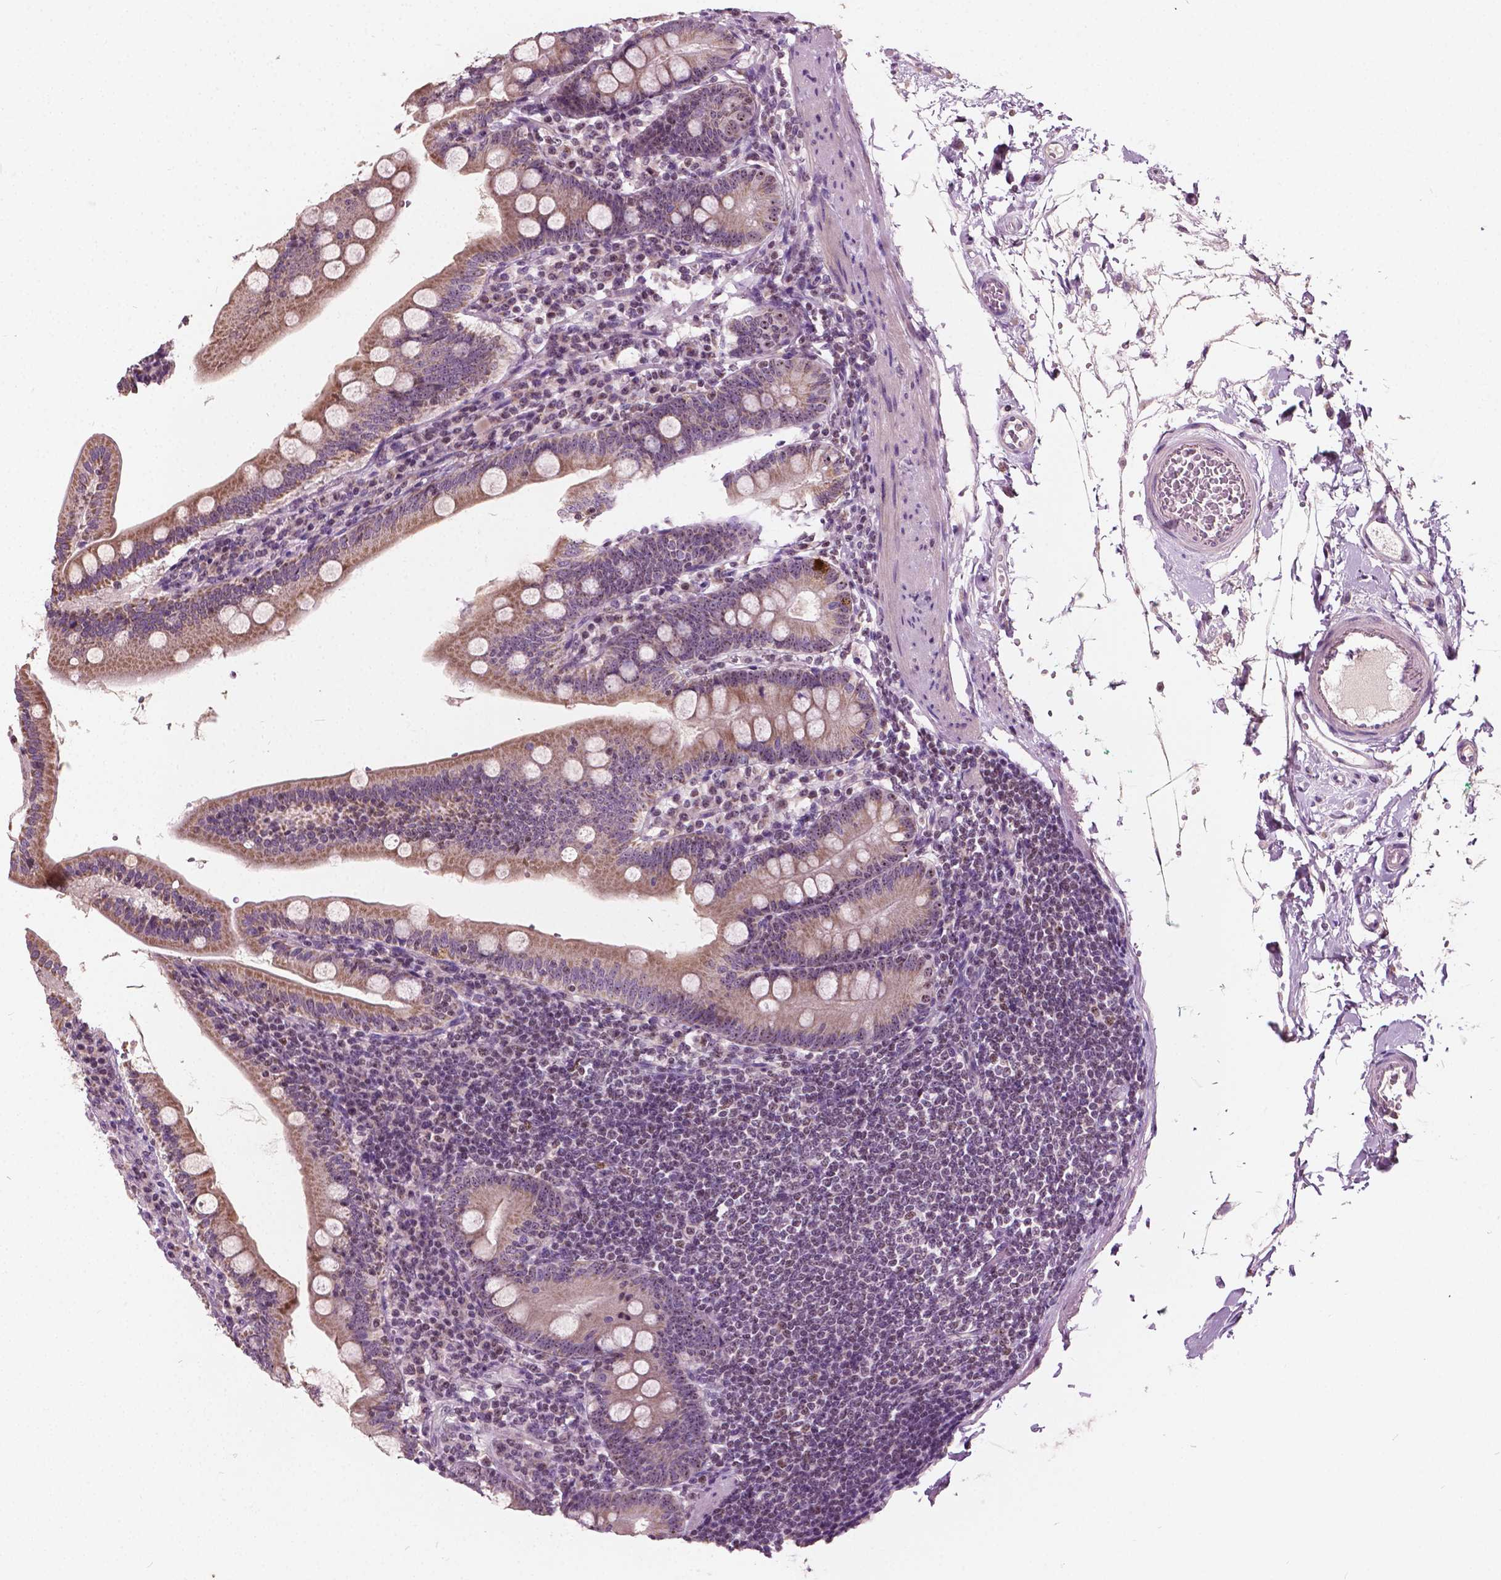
{"staining": {"intensity": "moderate", "quantity": ">75%", "location": "cytoplasmic/membranous,nuclear"}, "tissue": "duodenum", "cell_type": "Glandular cells", "image_type": "normal", "snomed": [{"axis": "morphology", "description": "Normal tissue, NOS"}, {"axis": "topography", "description": "Duodenum"}], "caption": "DAB immunohistochemical staining of benign human duodenum demonstrates moderate cytoplasmic/membranous,nuclear protein positivity in about >75% of glandular cells.", "gene": "ODF3L2", "patient": {"sex": "female", "age": 67}}